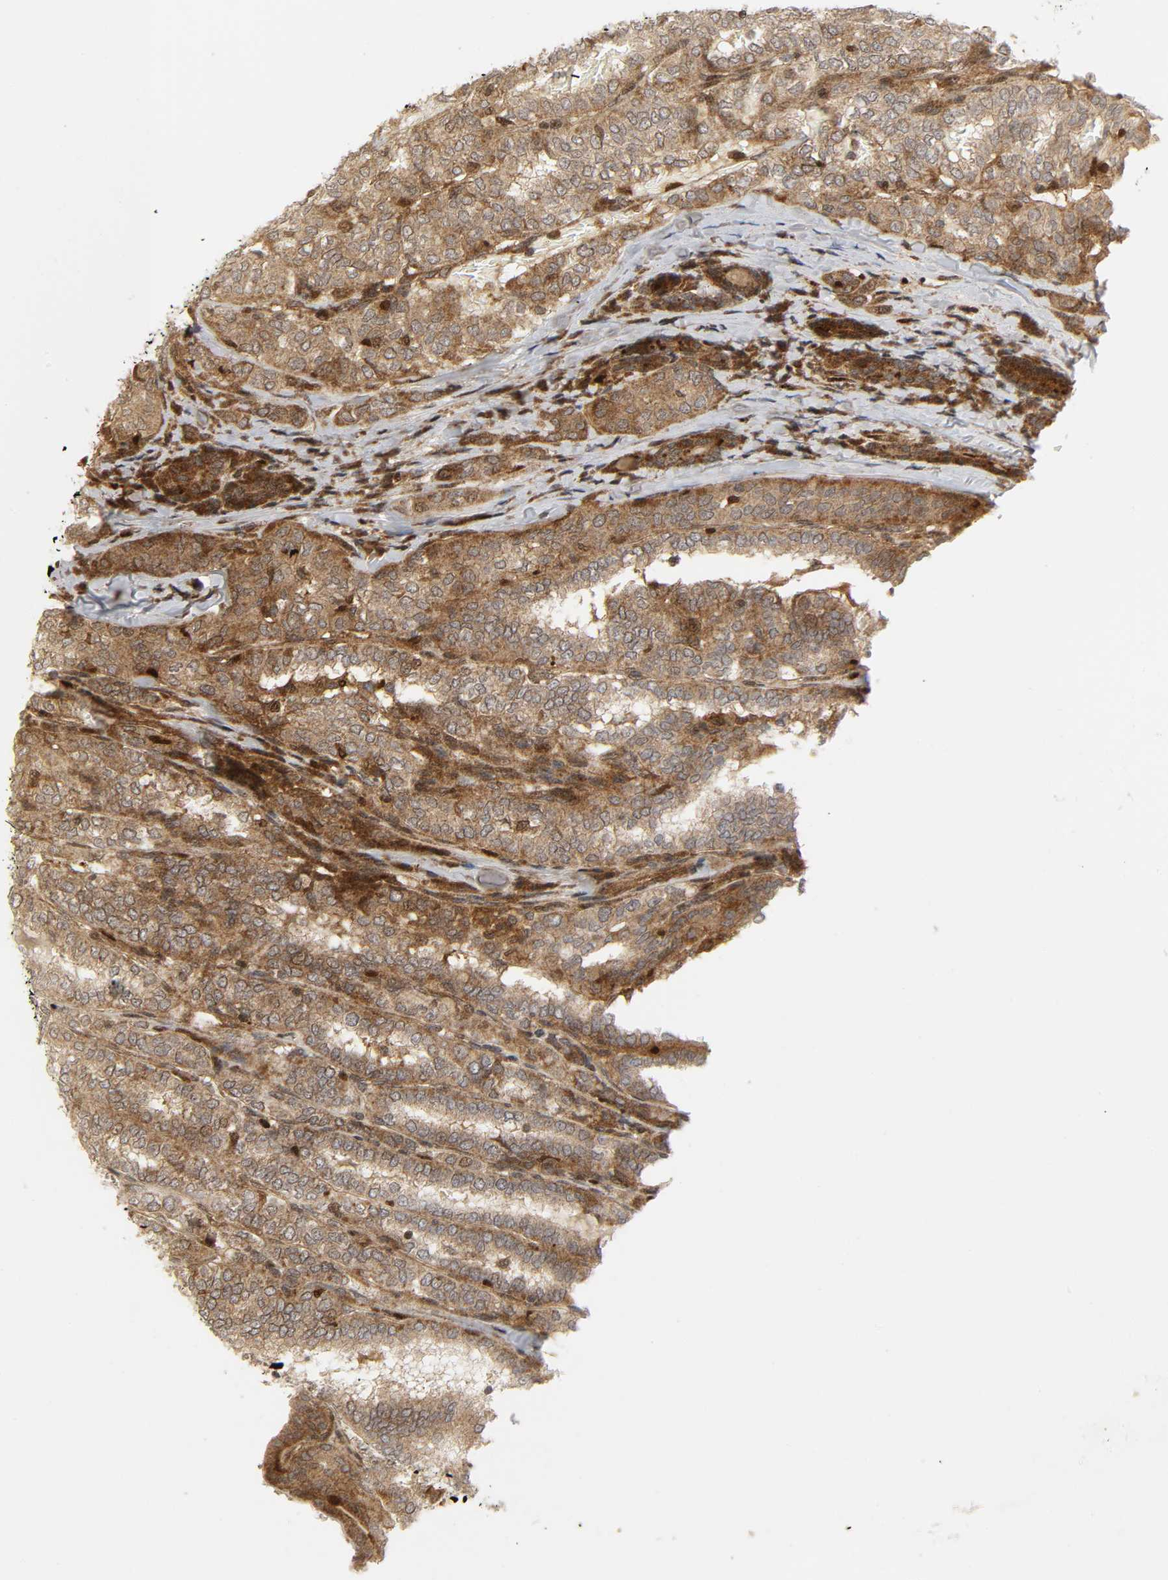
{"staining": {"intensity": "moderate", "quantity": ">75%", "location": "cytoplasmic/membranous"}, "tissue": "thyroid cancer", "cell_type": "Tumor cells", "image_type": "cancer", "snomed": [{"axis": "morphology", "description": "Papillary adenocarcinoma, NOS"}, {"axis": "topography", "description": "Thyroid gland"}], "caption": "An immunohistochemistry image of tumor tissue is shown. Protein staining in brown shows moderate cytoplasmic/membranous positivity in thyroid cancer (papillary adenocarcinoma) within tumor cells. The staining was performed using DAB to visualize the protein expression in brown, while the nuclei were stained in blue with hematoxylin (Magnification: 20x).", "gene": "CHUK", "patient": {"sex": "female", "age": 30}}